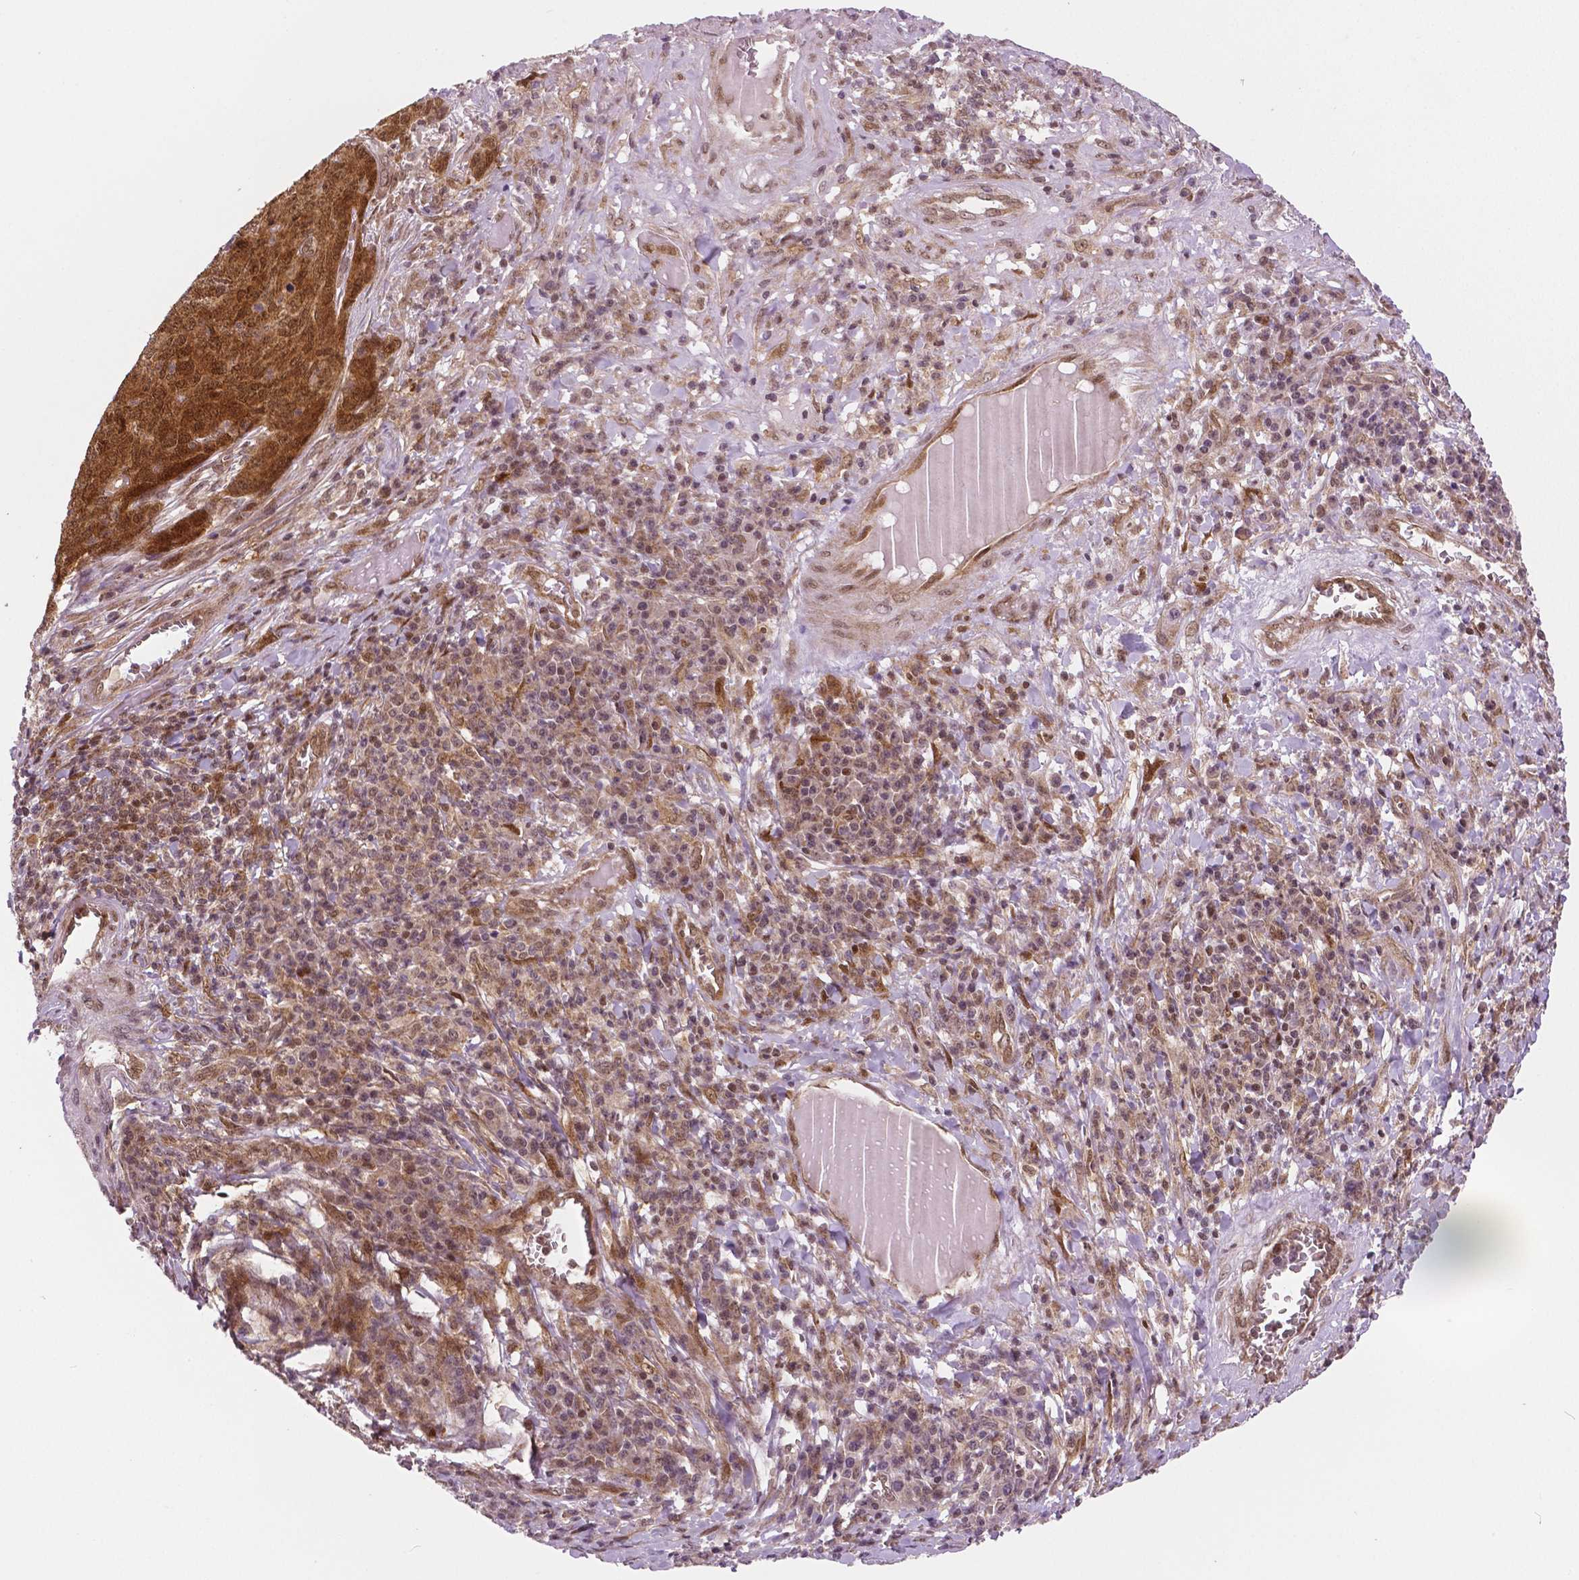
{"staining": {"intensity": "moderate", "quantity": ">75%", "location": "cytoplasmic/membranous,nuclear"}, "tissue": "skin cancer", "cell_type": "Tumor cells", "image_type": "cancer", "snomed": [{"axis": "morphology", "description": "Squamous cell carcinoma, NOS"}, {"axis": "topography", "description": "Skin"}, {"axis": "topography", "description": "Anal"}], "caption": "Skin squamous cell carcinoma stained with DAB immunohistochemistry displays medium levels of moderate cytoplasmic/membranous and nuclear positivity in about >75% of tumor cells.", "gene": "STAT3", "patient": {"sex": "female", "age": 51}}